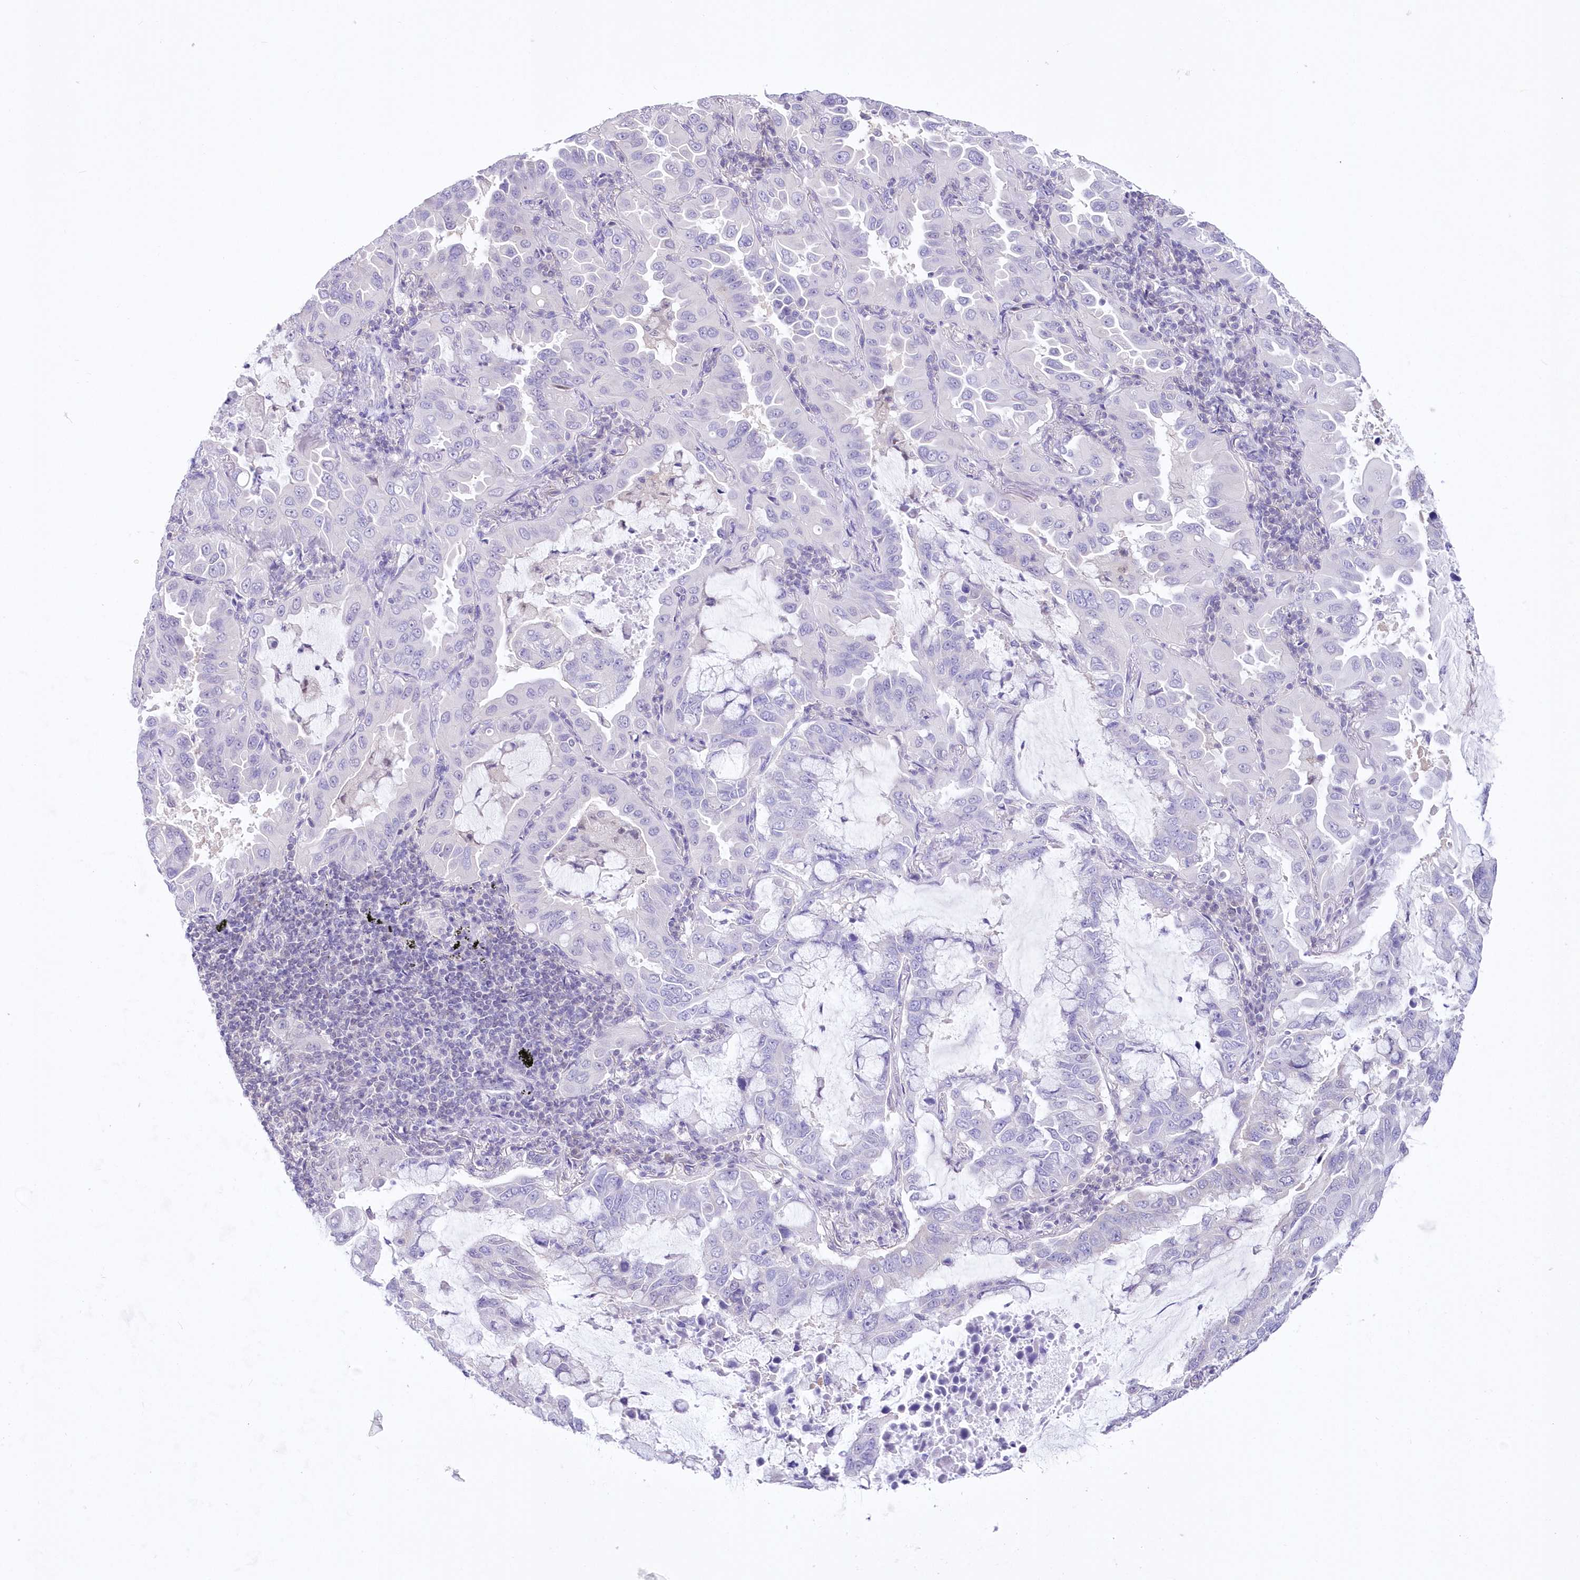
{"staining": {"intensity": "negative", "quantity": "none", "location": "none"}, "tissue": "lung cancer", "cell_type": "Tumor cells", "image_type": "cancer", "snomed": [{"axis": "morphology", "description": "Adenocarcinoma, NOS"}, {"axis": "topography", "description": "Lung"}], "caption": "Micrograph shows no protein staining in tumor cells of lung cancer tissue. (IHC, brightfield microscopy, high magnification).", "gene": "UBA6", "patient": {"sex": "male", "age": 64}}